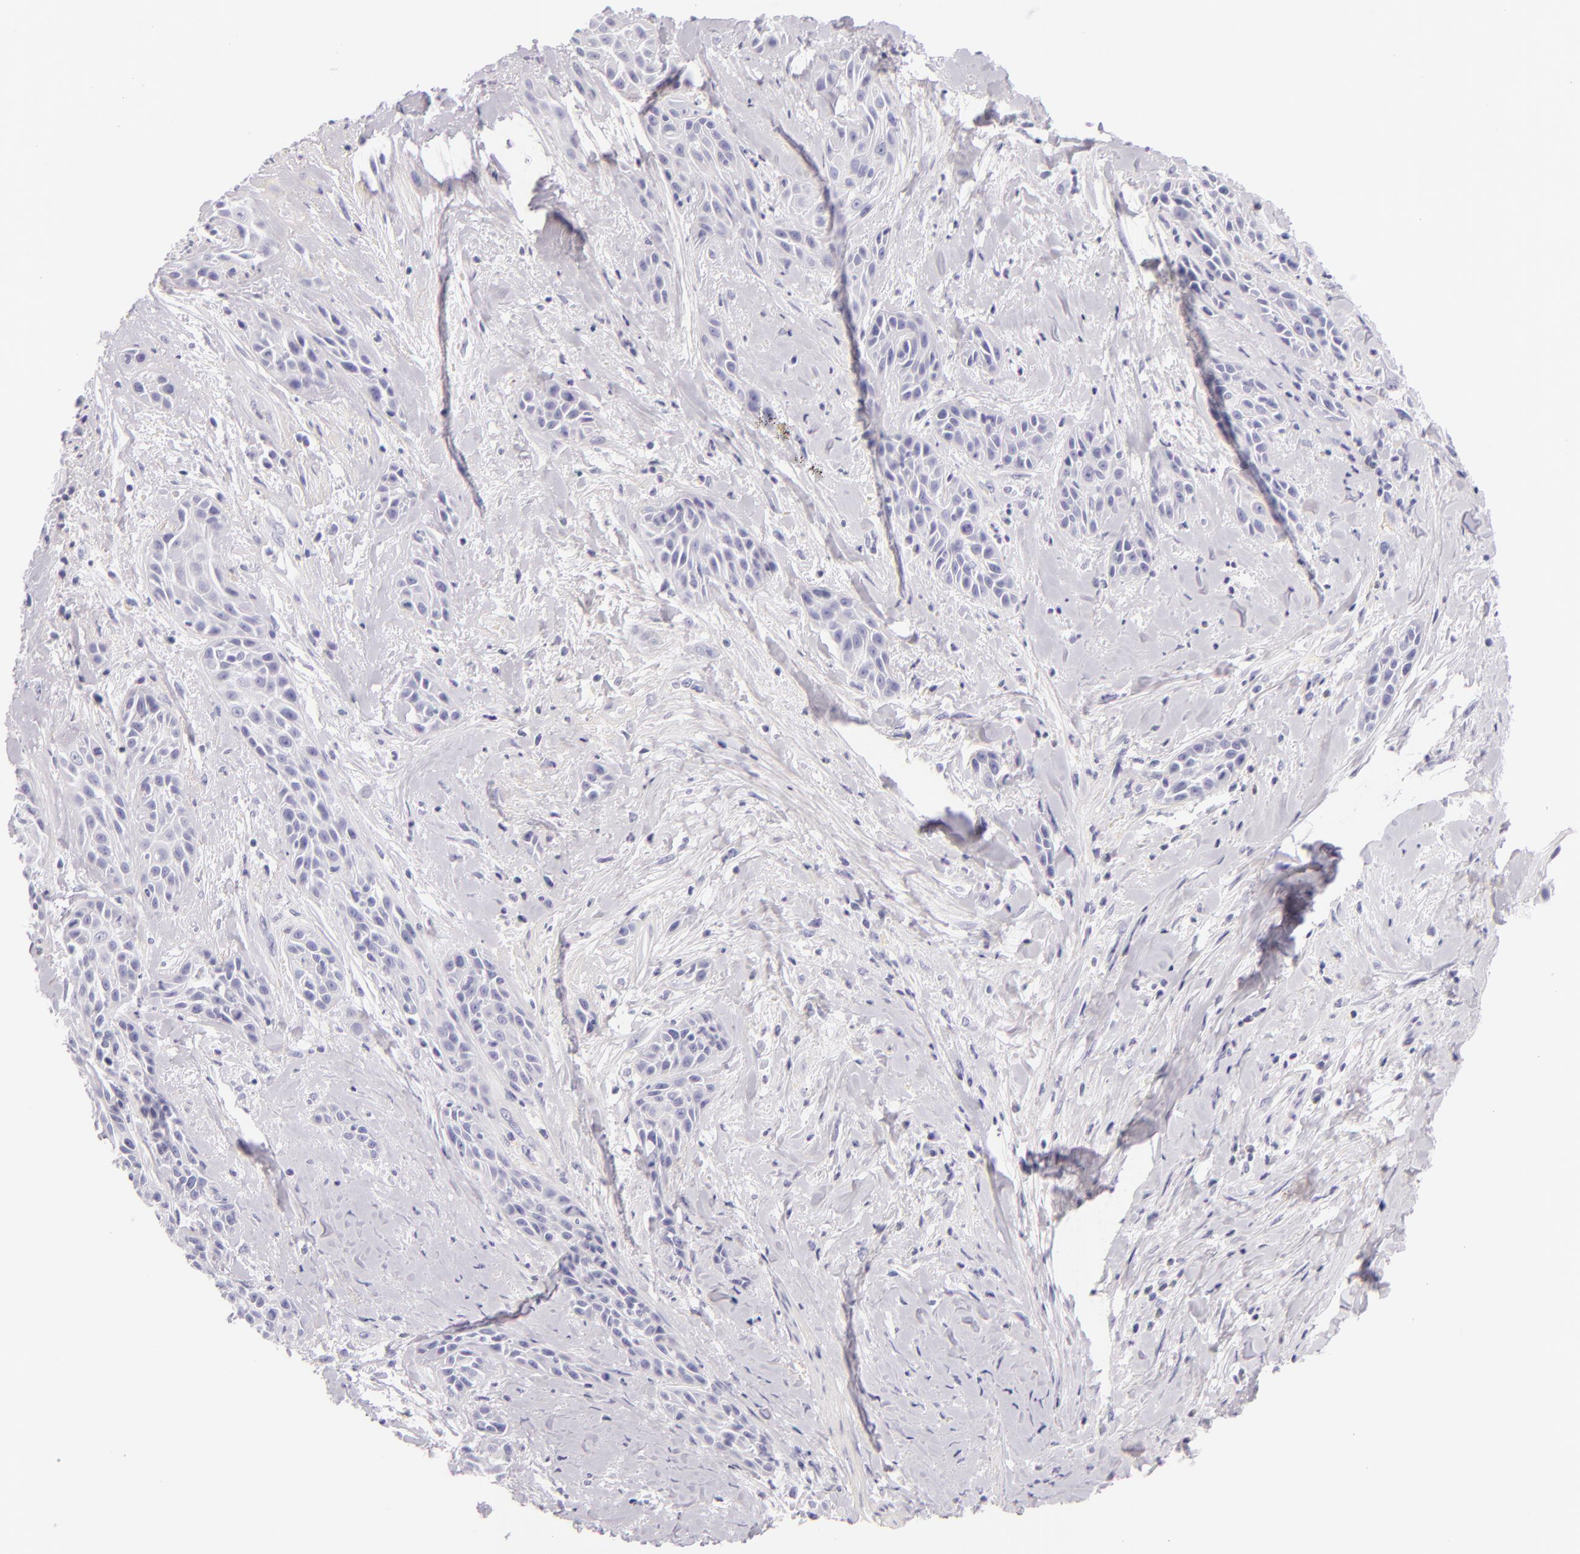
{"staining": {"intensity": "negative", "quantity": "none", "location": "none"}, "tissue": "skin cancer", "cell_type": "Tumor cells", "image_type": "cancer", "snomed": [{"axis": "morphology", "description": "Squamous cell carcinoma, NOS"}, {"axis": "topography", "description": "Skin"}, {"axis": "topography", "description": "Anal"}], "caption": "A photomicrograph of human skin squamous cell carcinoma is negative for staining in tumor cells.", "gene": "INA", "patient": {"sex": "male", "age": 64}}